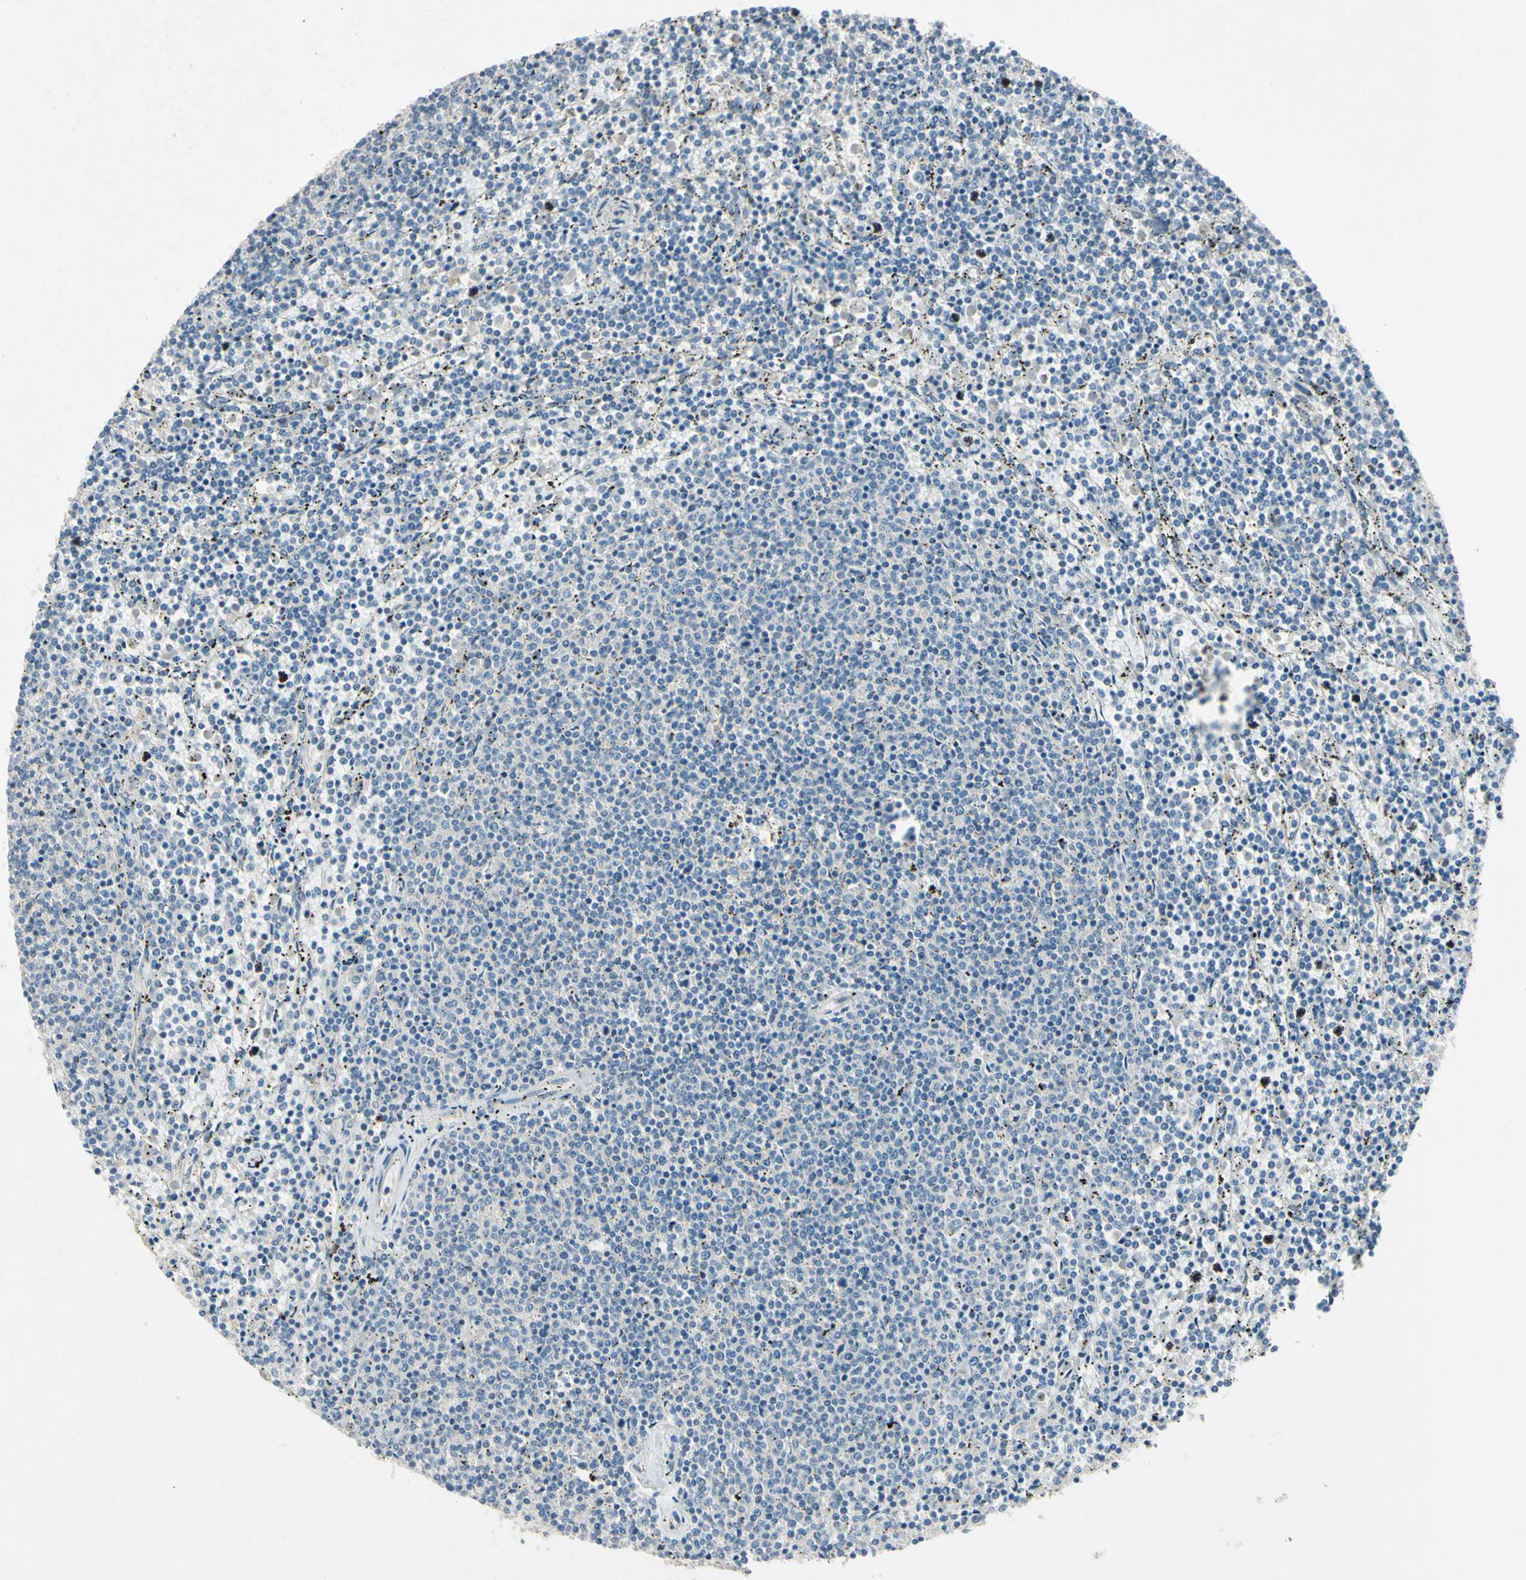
{"staining": {"intensity": "negative", "quantity": "none", "location": "none"}, "tissue": "lymphoma", "cell_type": "Tumor cells", "image_type": "cancer", "snomed": [{"axis": "morphology", "description": "Malignant lymphoma, non-Hodgkin's type, Low grade"}, {"axis": "topography", "description": "Spleen"}], "caption": "Tumor cells are negative for brown protein staining in malignant lymphoma, non-Hodgkin's type (low-grade).", "gene": "AATK", "patient": {"sex": "female", "age": 50}}